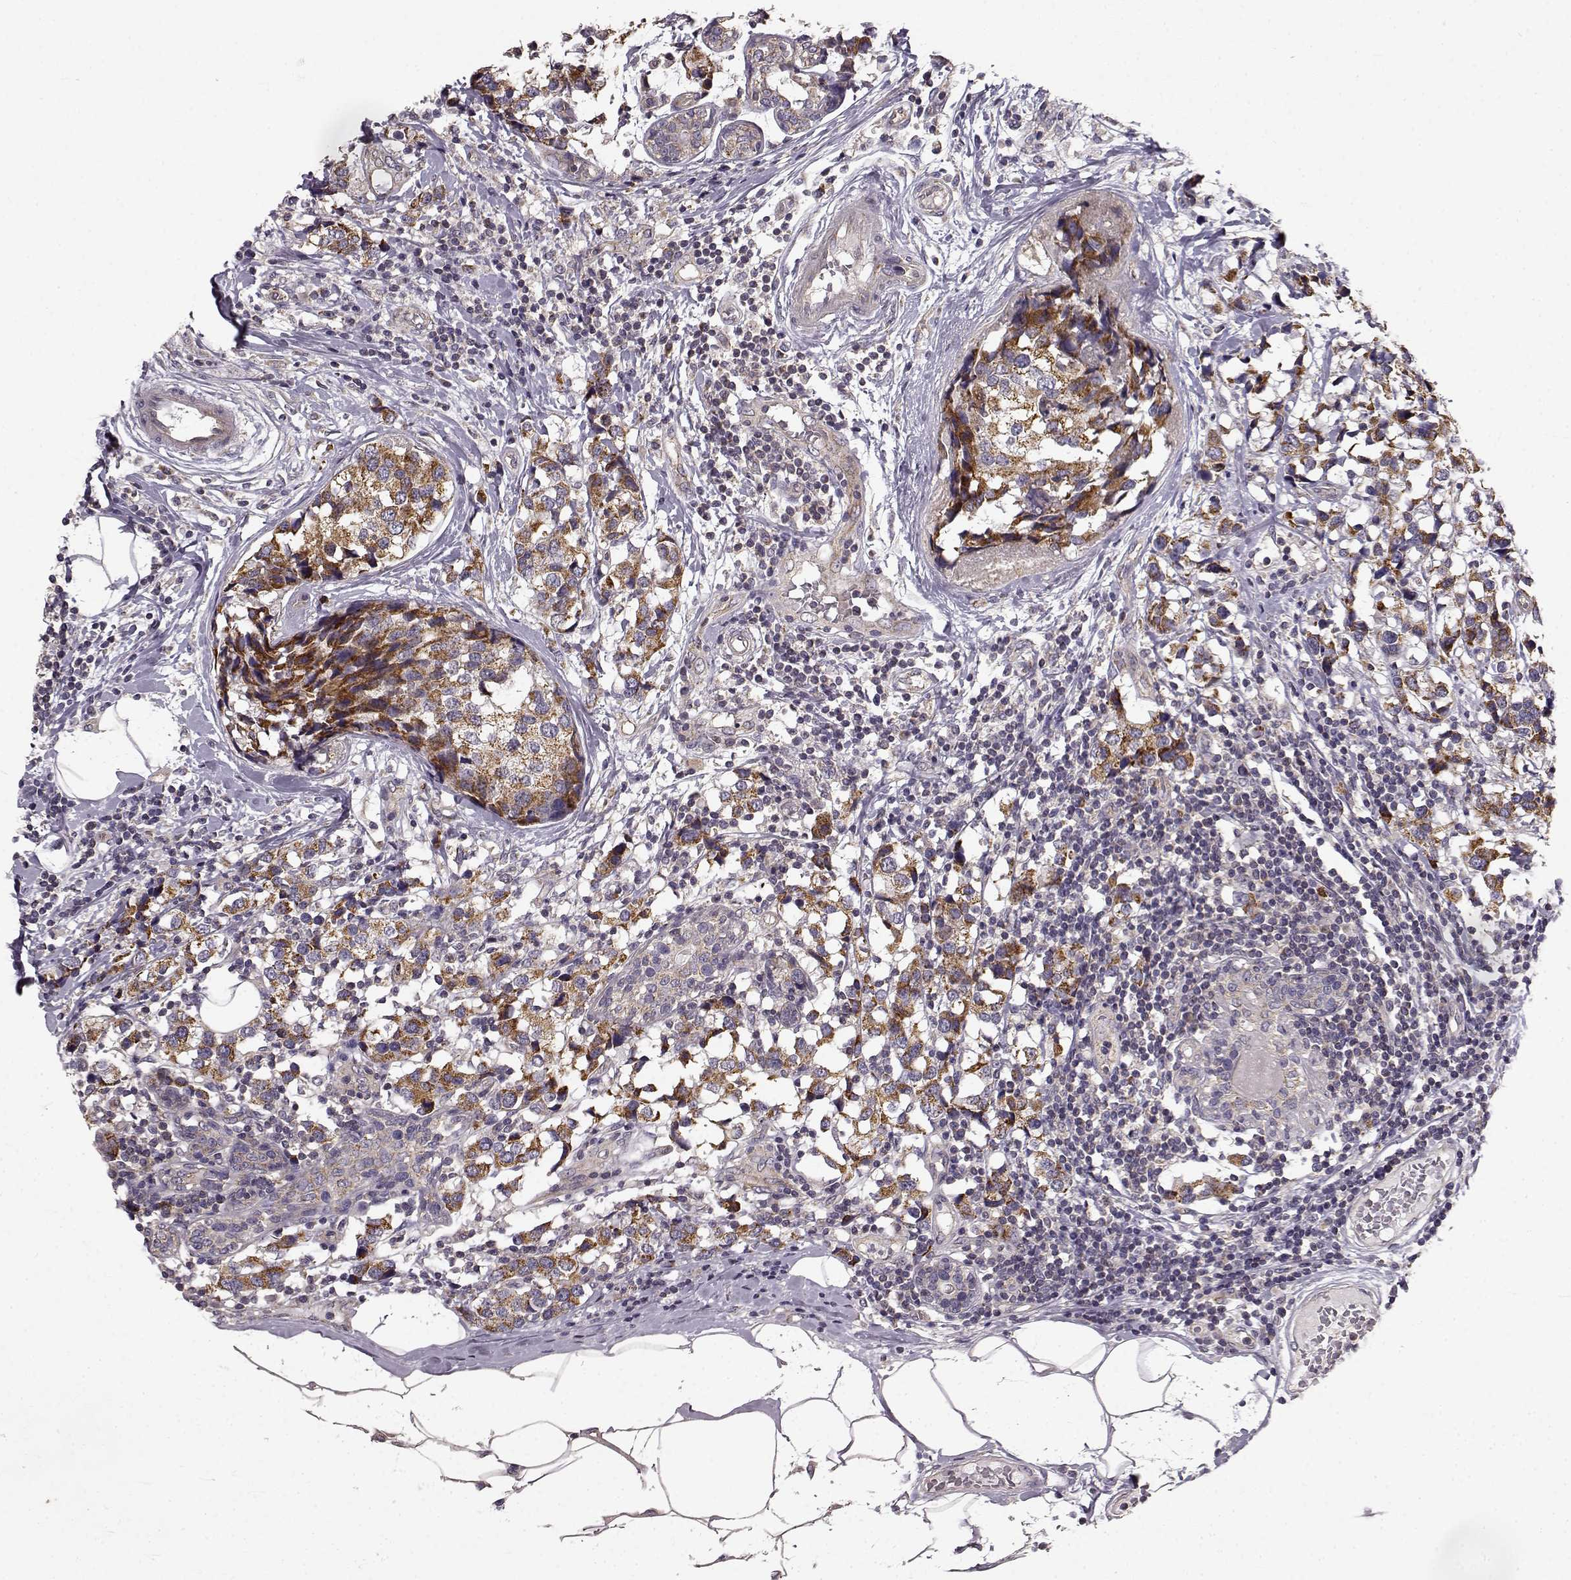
{"staining": {"intensity": "strong", "quantity": ">75%", "location": "cytoplasmic/membranous"}, "tissue": "breast cancer", "cell_type": "Tumor cells", "image_type": "cancer", "snomed": [{"axis": "morphology", "description": "Lobular carcinoma"}, {"axis": "topography", "description": "Breast"}], "caption": "A brown stain highlights strong cytoplasmic/membranous positivity of a protein in lobular carcinoma (breast) tumor cells.", "gene": "ERBB3", "patient": {"sex": "female", "age": 59}}